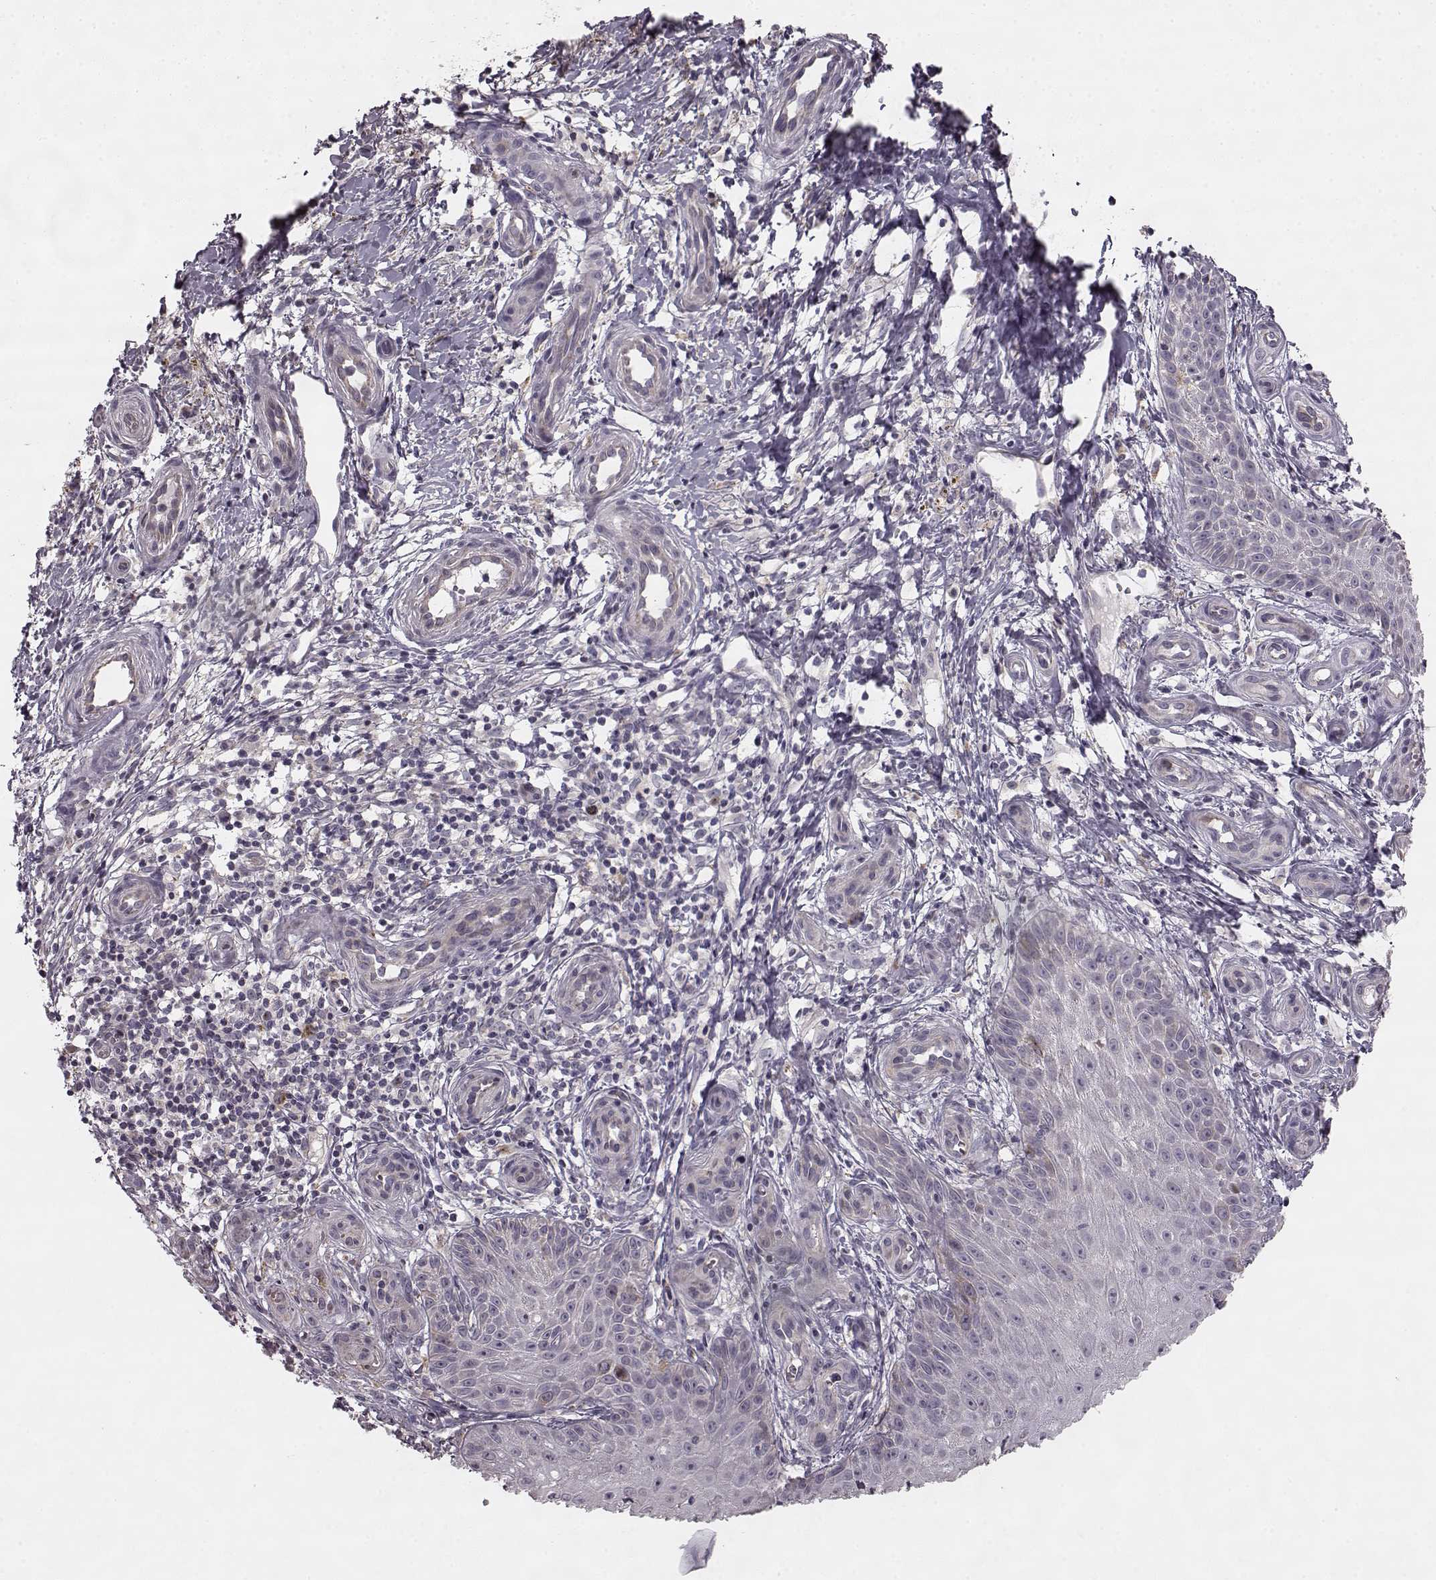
{"staining": {"intensity": "weak", "quantity": "<25%", "location": "cytoplasmic/membranous"}, "tissue": "melanoma", "cell_type": "Tumor cells", "image_type": "cancer", "snomed": [{"axis": "morphology", "description": "Malignant melanoma, NOS"}, {"axis": "topography", "description": "Skin"}], "caption": "This micrograph is of melanoma stained with immunohistochemistry (IHC) to label a protein in brown with the nuclei are counter-stained blue. There is no positivity in tumor cells. (DAB IHC with hematoxylin counter stain).", "gene": "HMMR", "patient": {"sex": "female", "age": 53}}